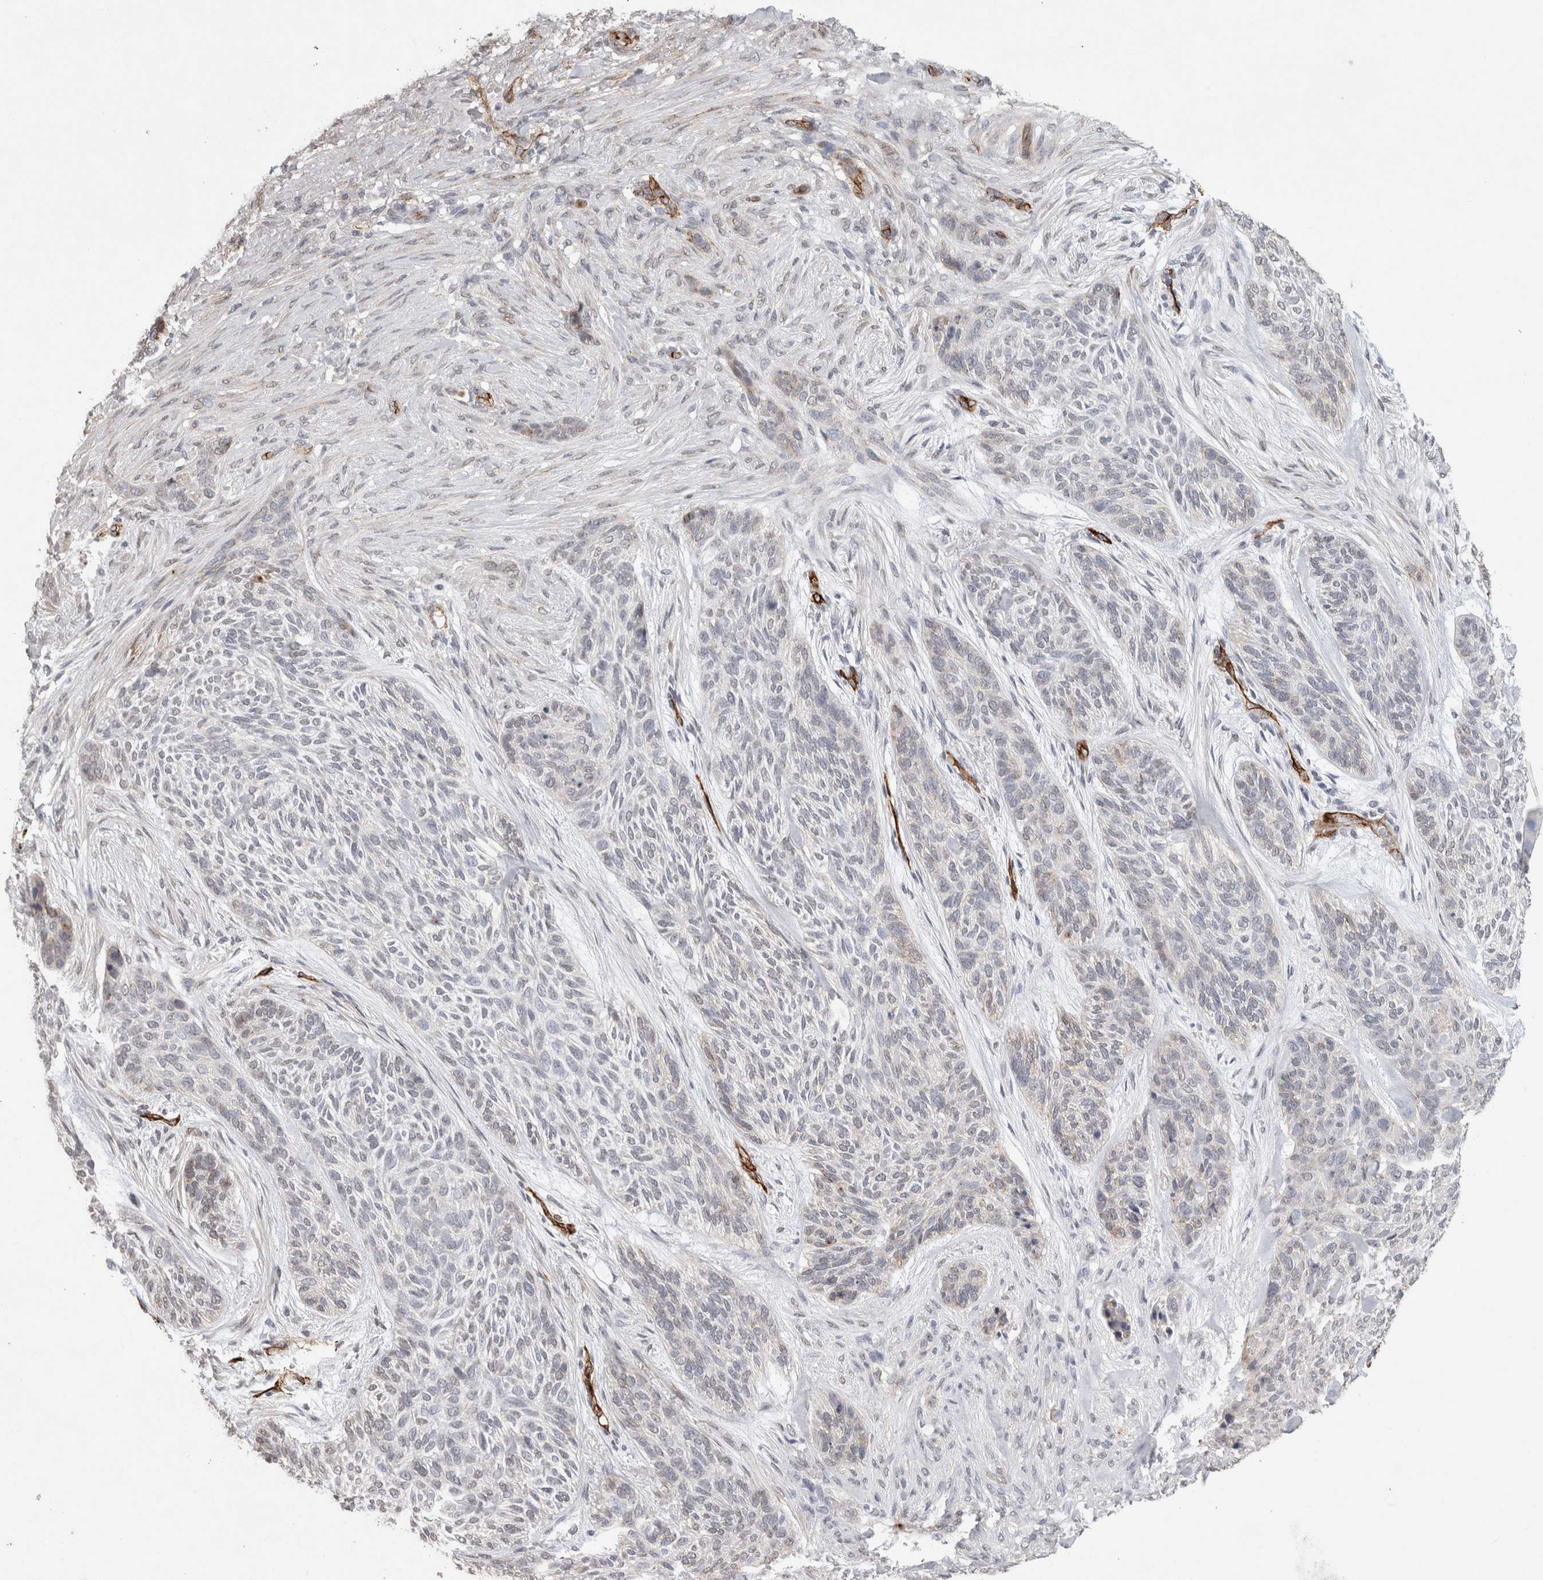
{"staining": {"intensity": "negative", "quantity": "none", "location": "none"}, "tissue": "skin cancer", "cell_type": "Tumor cells", "image_type": "cancer", "snomed": [{"axis": "morphology", "description": "Basal cell carcinoma"}, {"axis": "topography", "description": "Skin"}], "caption": "The image demonstrates no significant staining in tumor cells of skin basal cell carcinoma. (Immunohistochemistry (ihc), brightfield microscopy, high magnification).", "gene": "CDH13", "patient": {"sex": "male", "age": 55}}